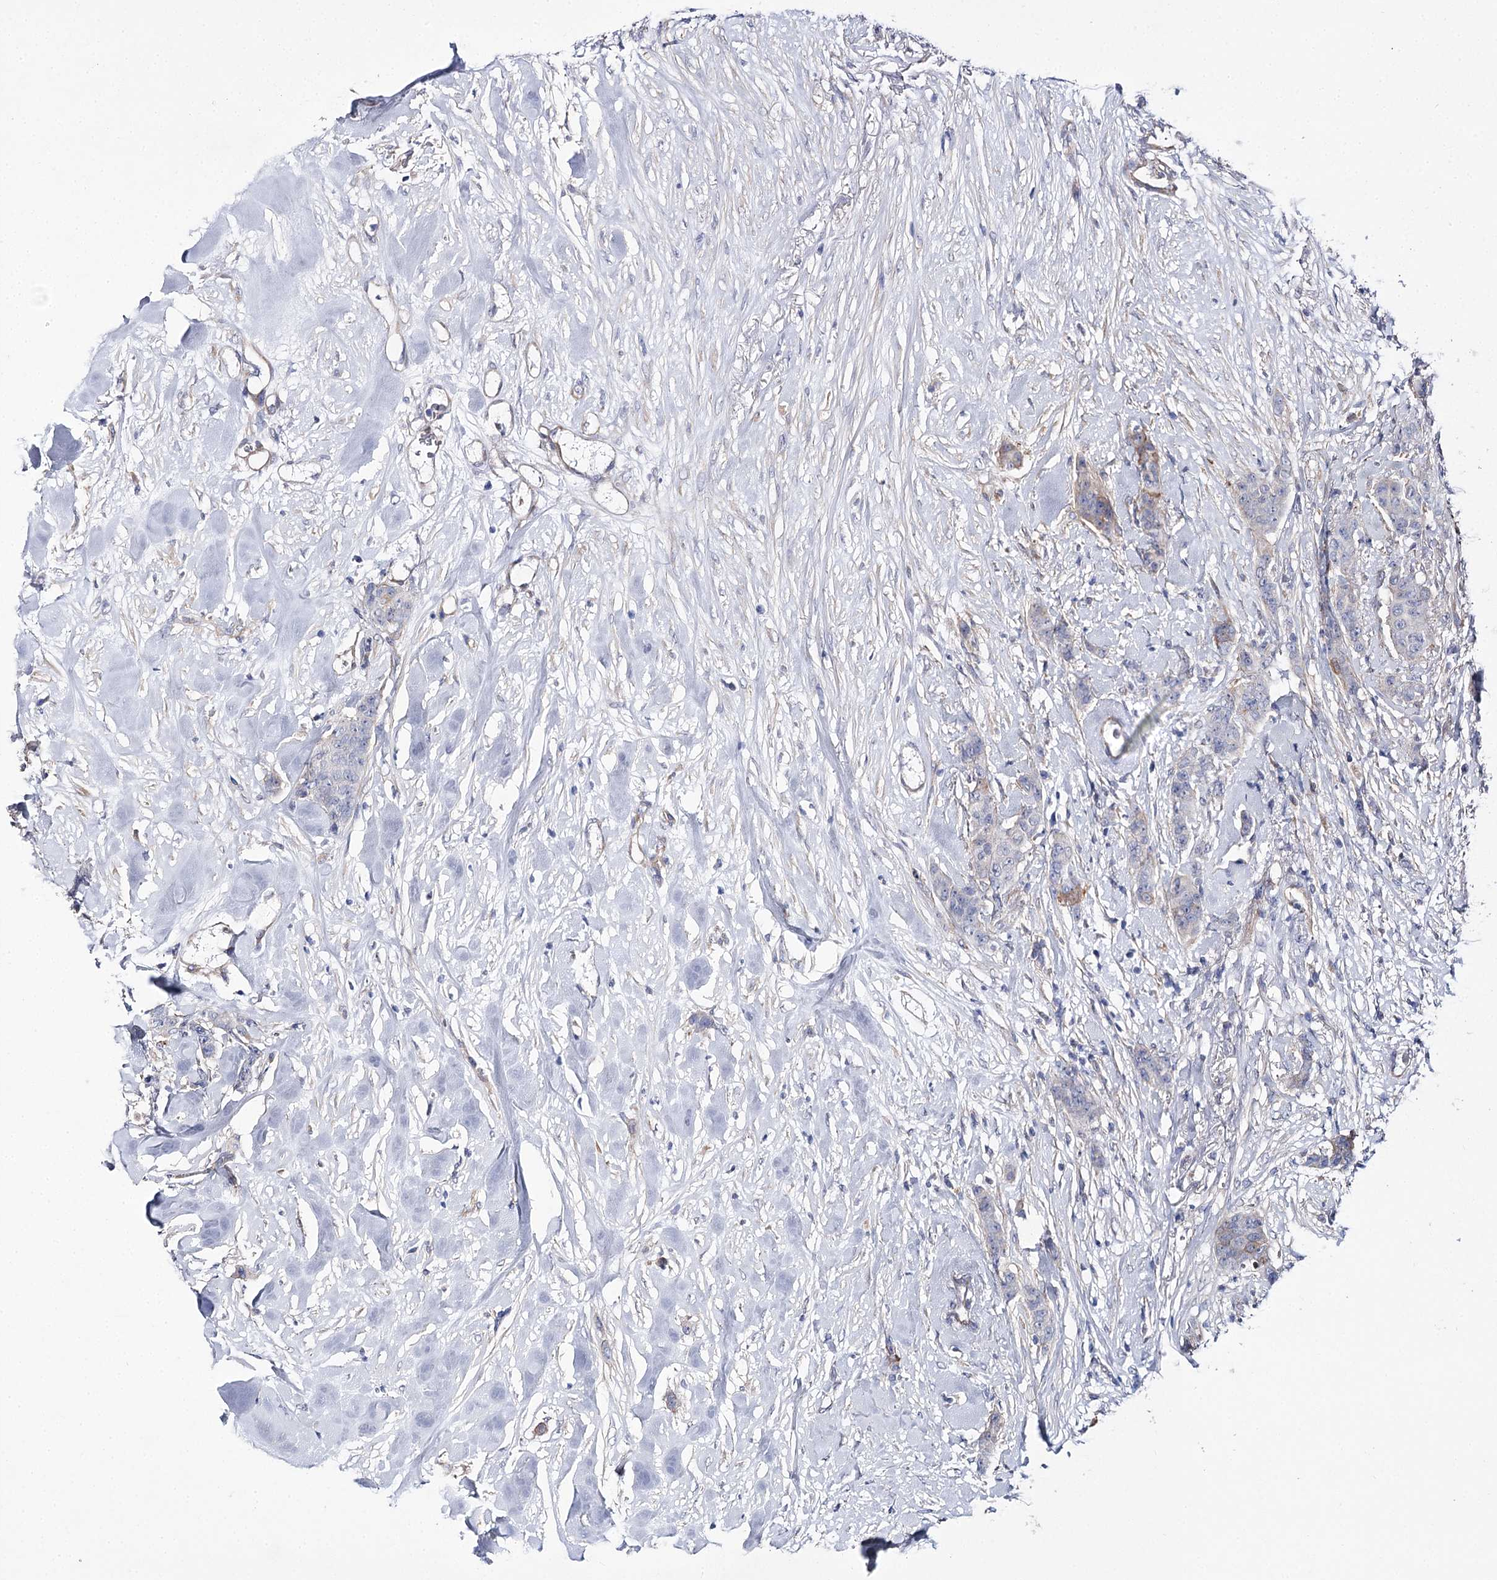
{"staining": {"intensity": "weak", "quantity": "<25%", "location": "cytoplasmic/membranous"}, "tissue": "breast cancer", "cell_type": "Tumor cells", "image_type": "cancer", "snomed": [{"axis": "morphology", "description": "Duct carcinoma"}, {"axis": "topography", "description": "Breast"}], "caption": "Breast cancer (intraductal carcinoma) stained for a protein using immunohistochemistry demonstrates no staining tumor cells.", "gene": "THAP6", "patient": {"sex": "female", "age": 40}}